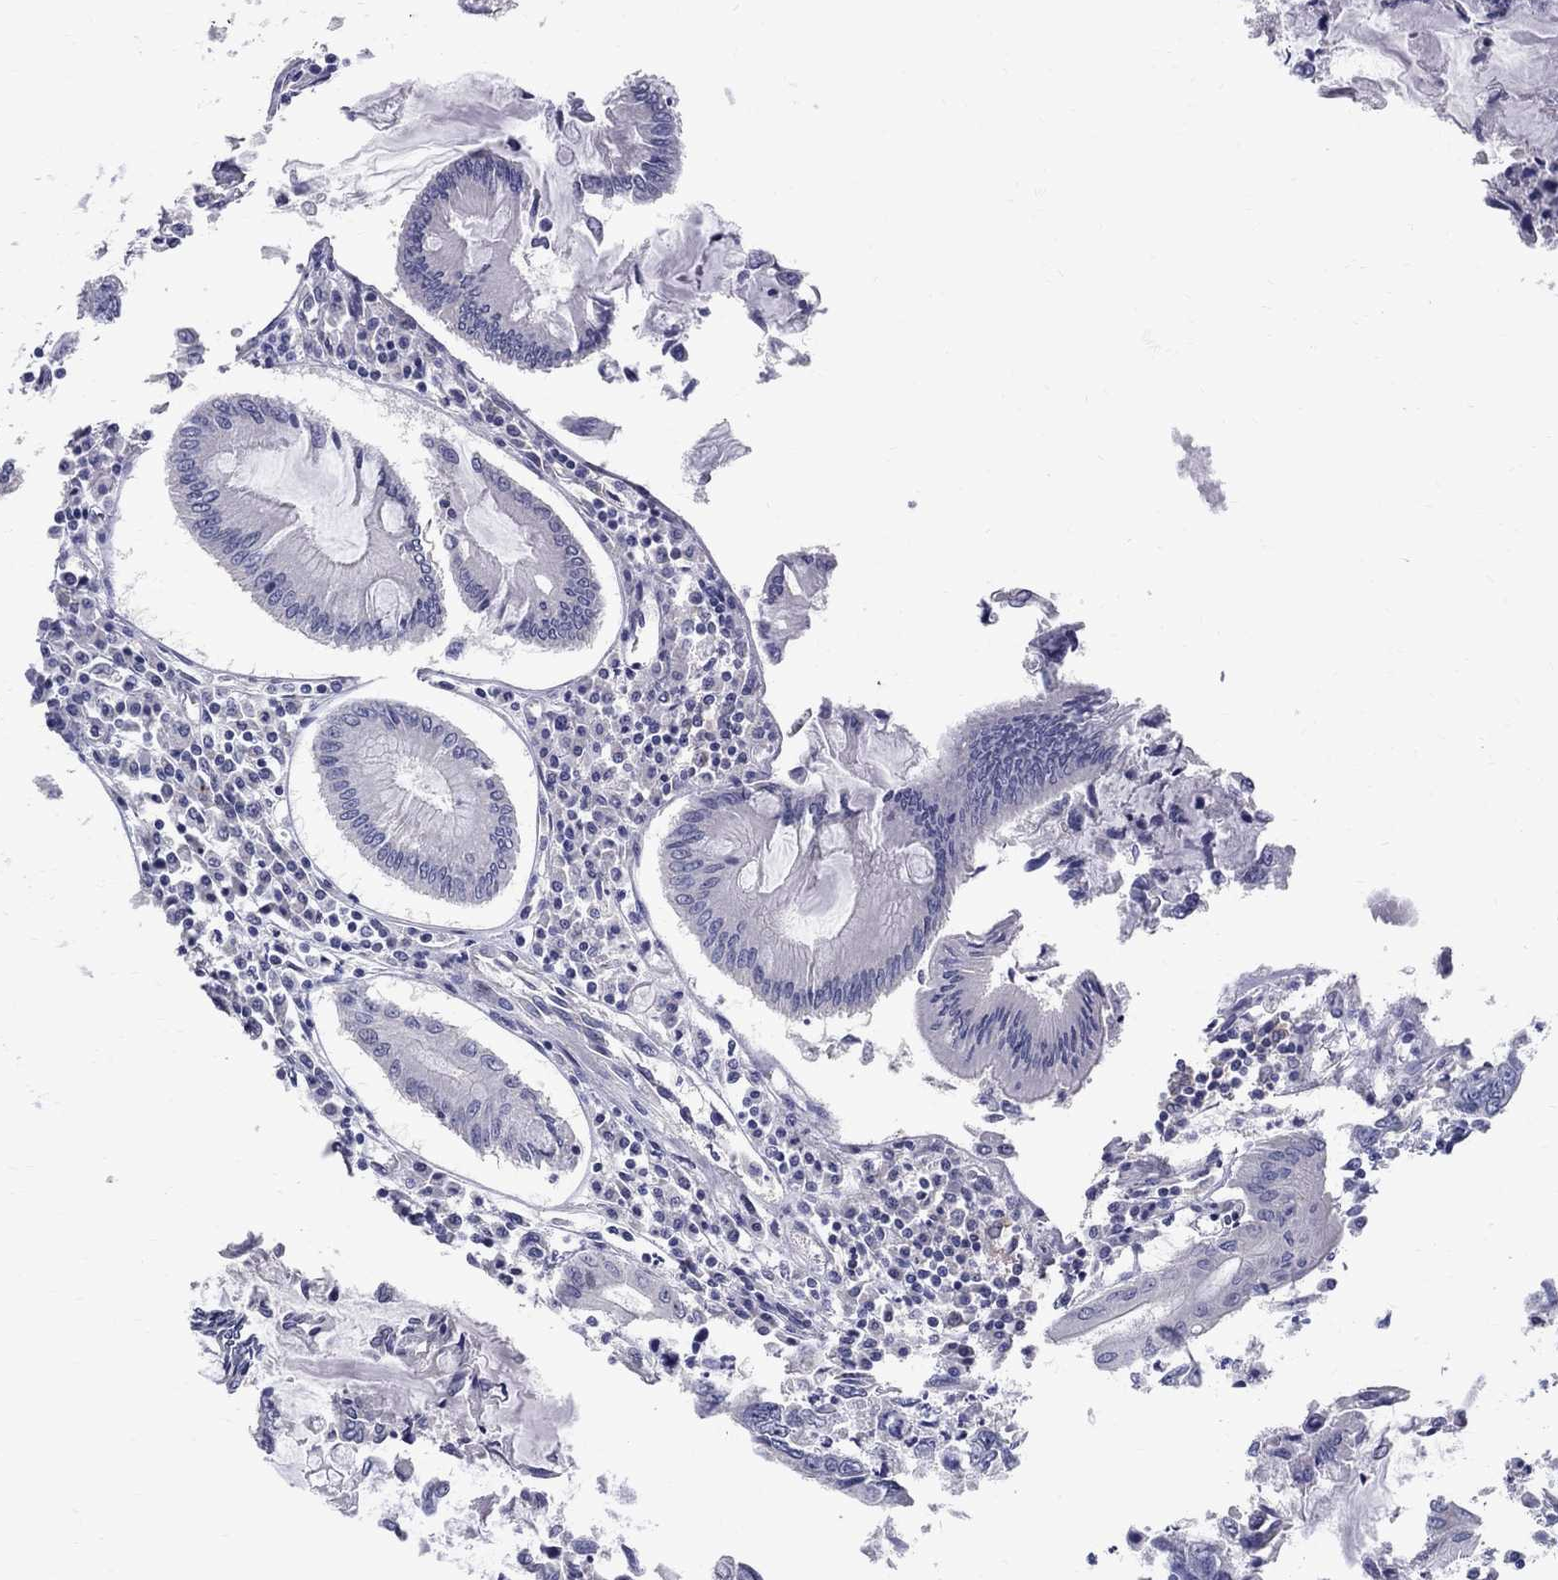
{"staining": {"intensity": "negative", "quantity": "none", "location": "none"}, "tissue": "colorectal cancer", "cell_type": "Tumor cells", "image_type": "cancer", "snomed": [{"axis": "morphology", "description": "Adenocarcinoma, NOS"}, {"axis": "topography", "description": "Colon"}], "caption": "There is no significant positivity in tumor cells of colorectal cancer (adenocarcinoma).", "gene": "TP53TG5", "patient": {"sex": "female", "age": 65}}